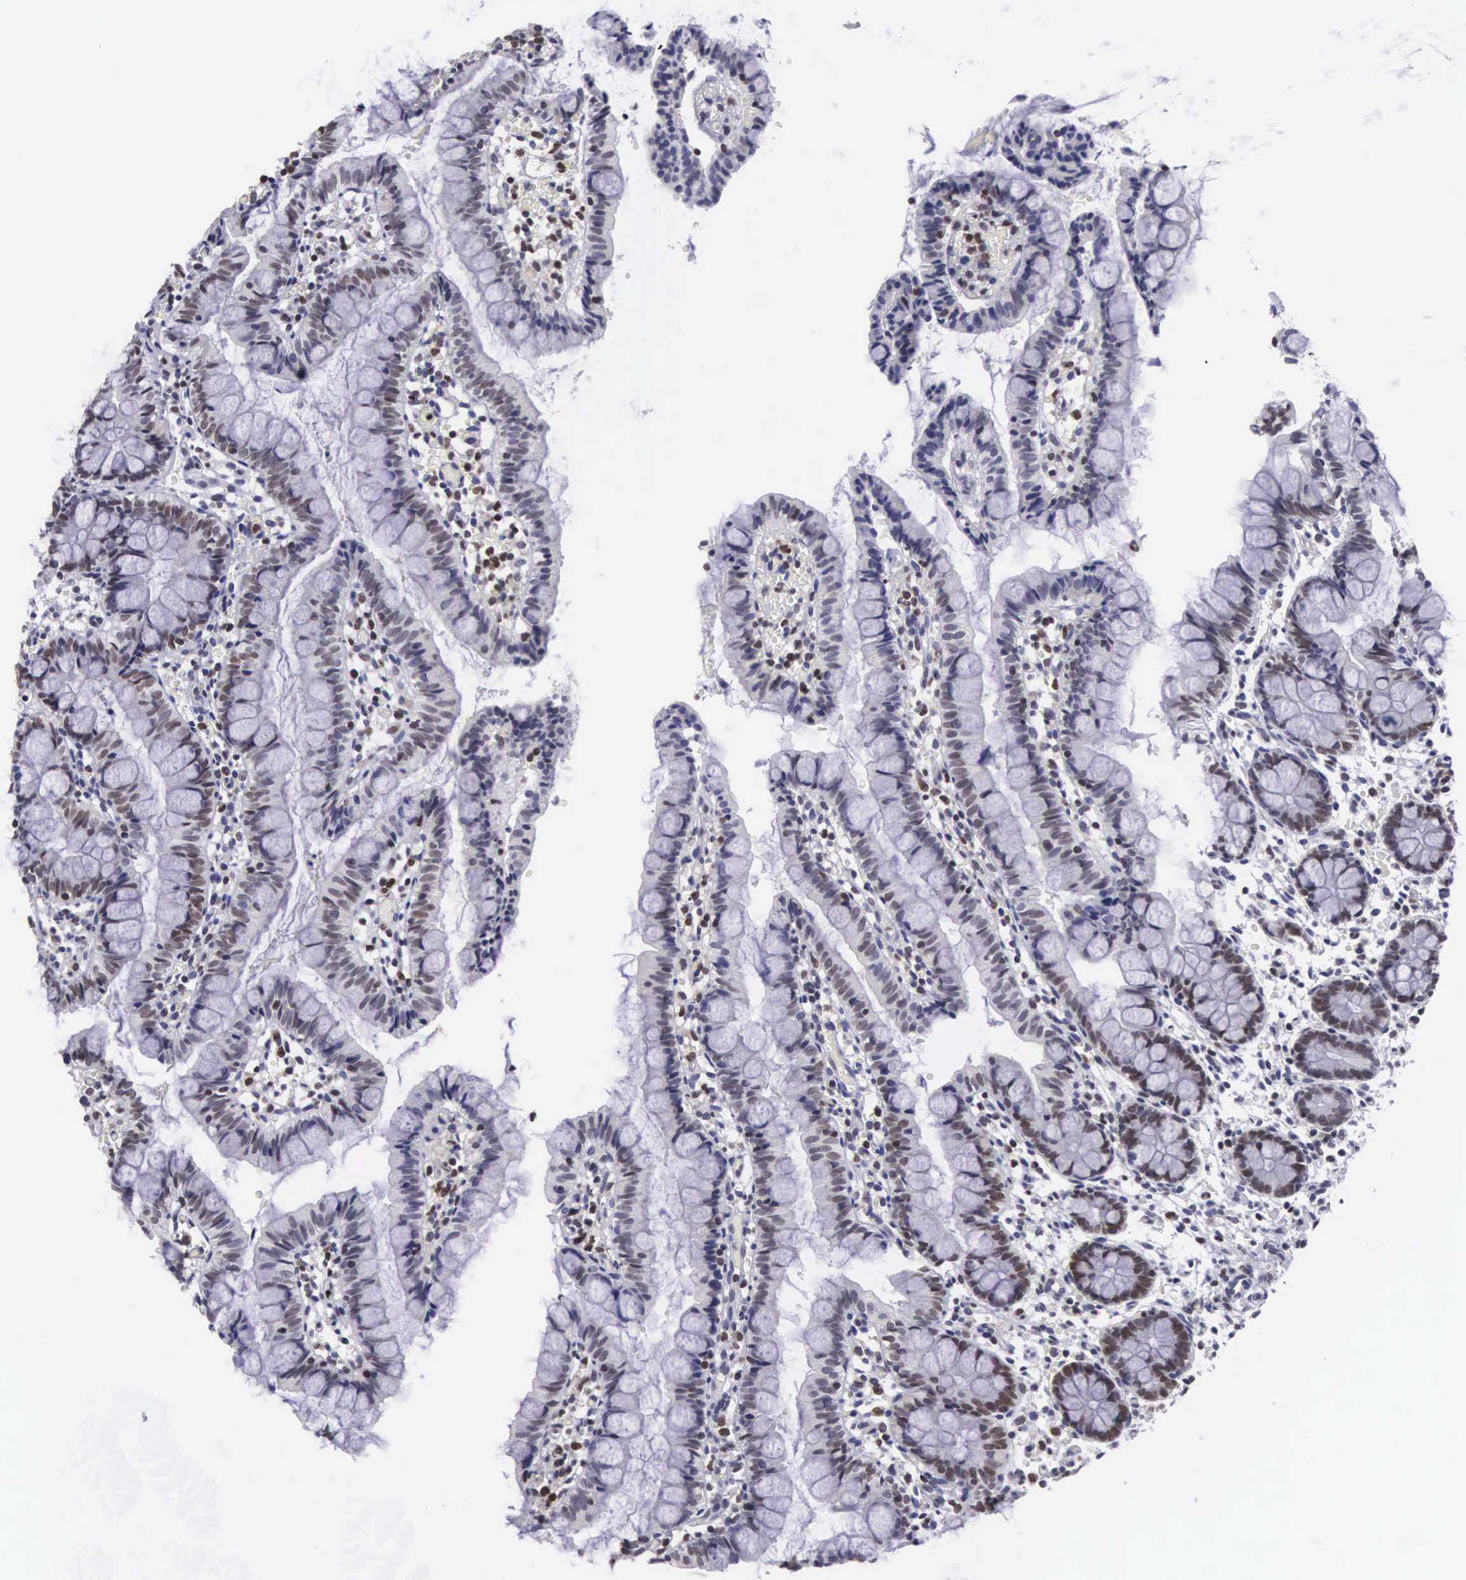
{"staining": {"intensity": "moderate", "quantity": "25%-75%", "location": "nuclear"}, "tissue": "small intestine", "cell_type": "Glandular cells", "image_type": "normal", "snomed": [{"axis": "morphology", "description": "Normal tissue, NOS"}, {"axis": "topography", "description": "Small intestine"}], "caption": "A medium amount of moderate nuclear positivity is appreciated in about 25%-75% of glandular cells in unremarkable small intestine.", "gene": "VRK1", "patient": {"sex": "male", "age": 1}}